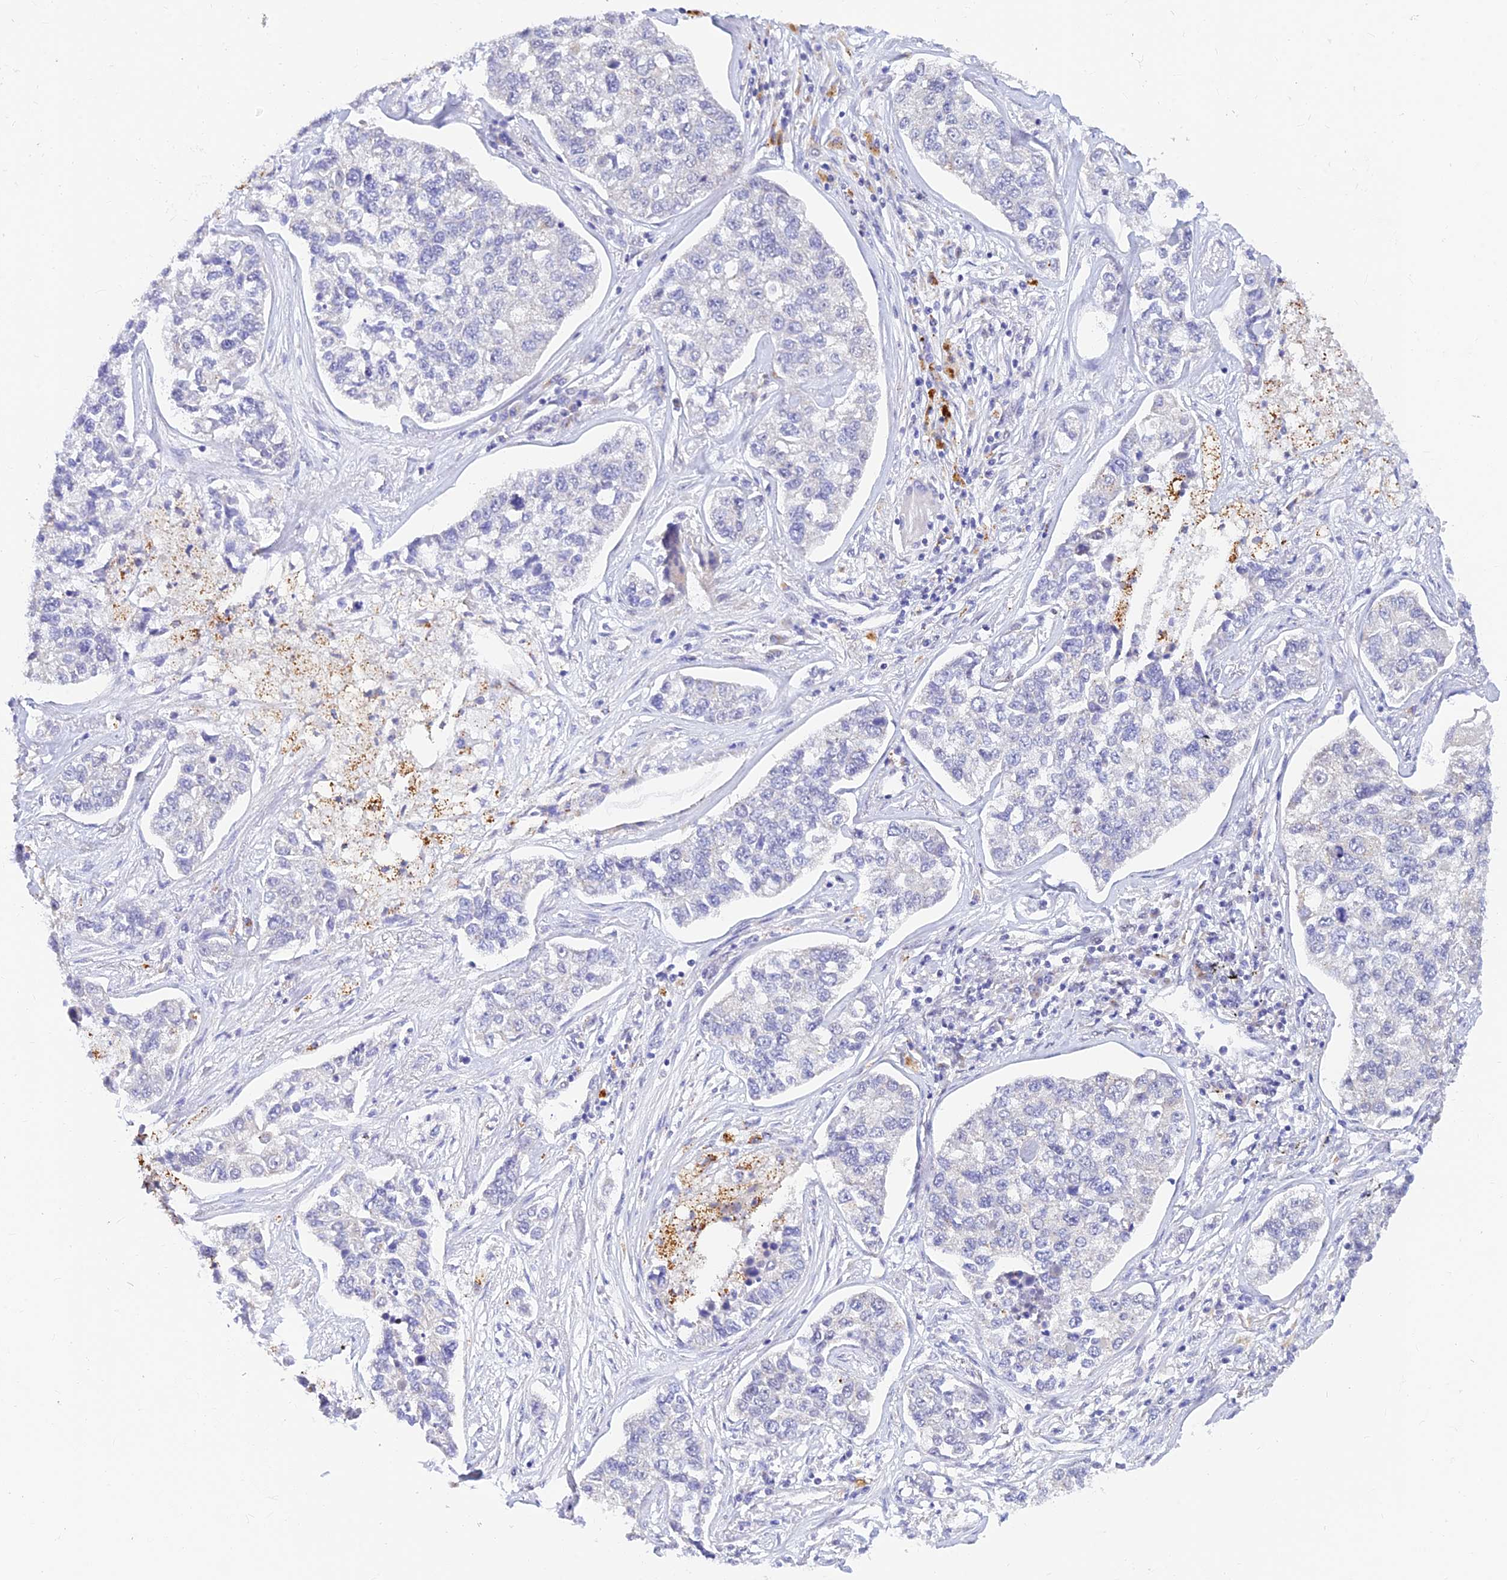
{"staining": {"intensity": "negative", "quantity": "none", "location": "none"}, "tissue": "lung cancer", "cell_type": "Tumor cells", "image_type": "cancer", "snomed": [{"axis": "morphology", "description": "Adenocarcinoma, NOS"}, {"axis": "topography", "description": "Lung"}], "caption": "This is a photomicrograph of immunohistochemistry (IHC) staining of lung cancer (adenocarcinoma), which shows no positivity in tumor cells.", "gene": "INKA1", "patient": {"sex": "male", "age": 49}}